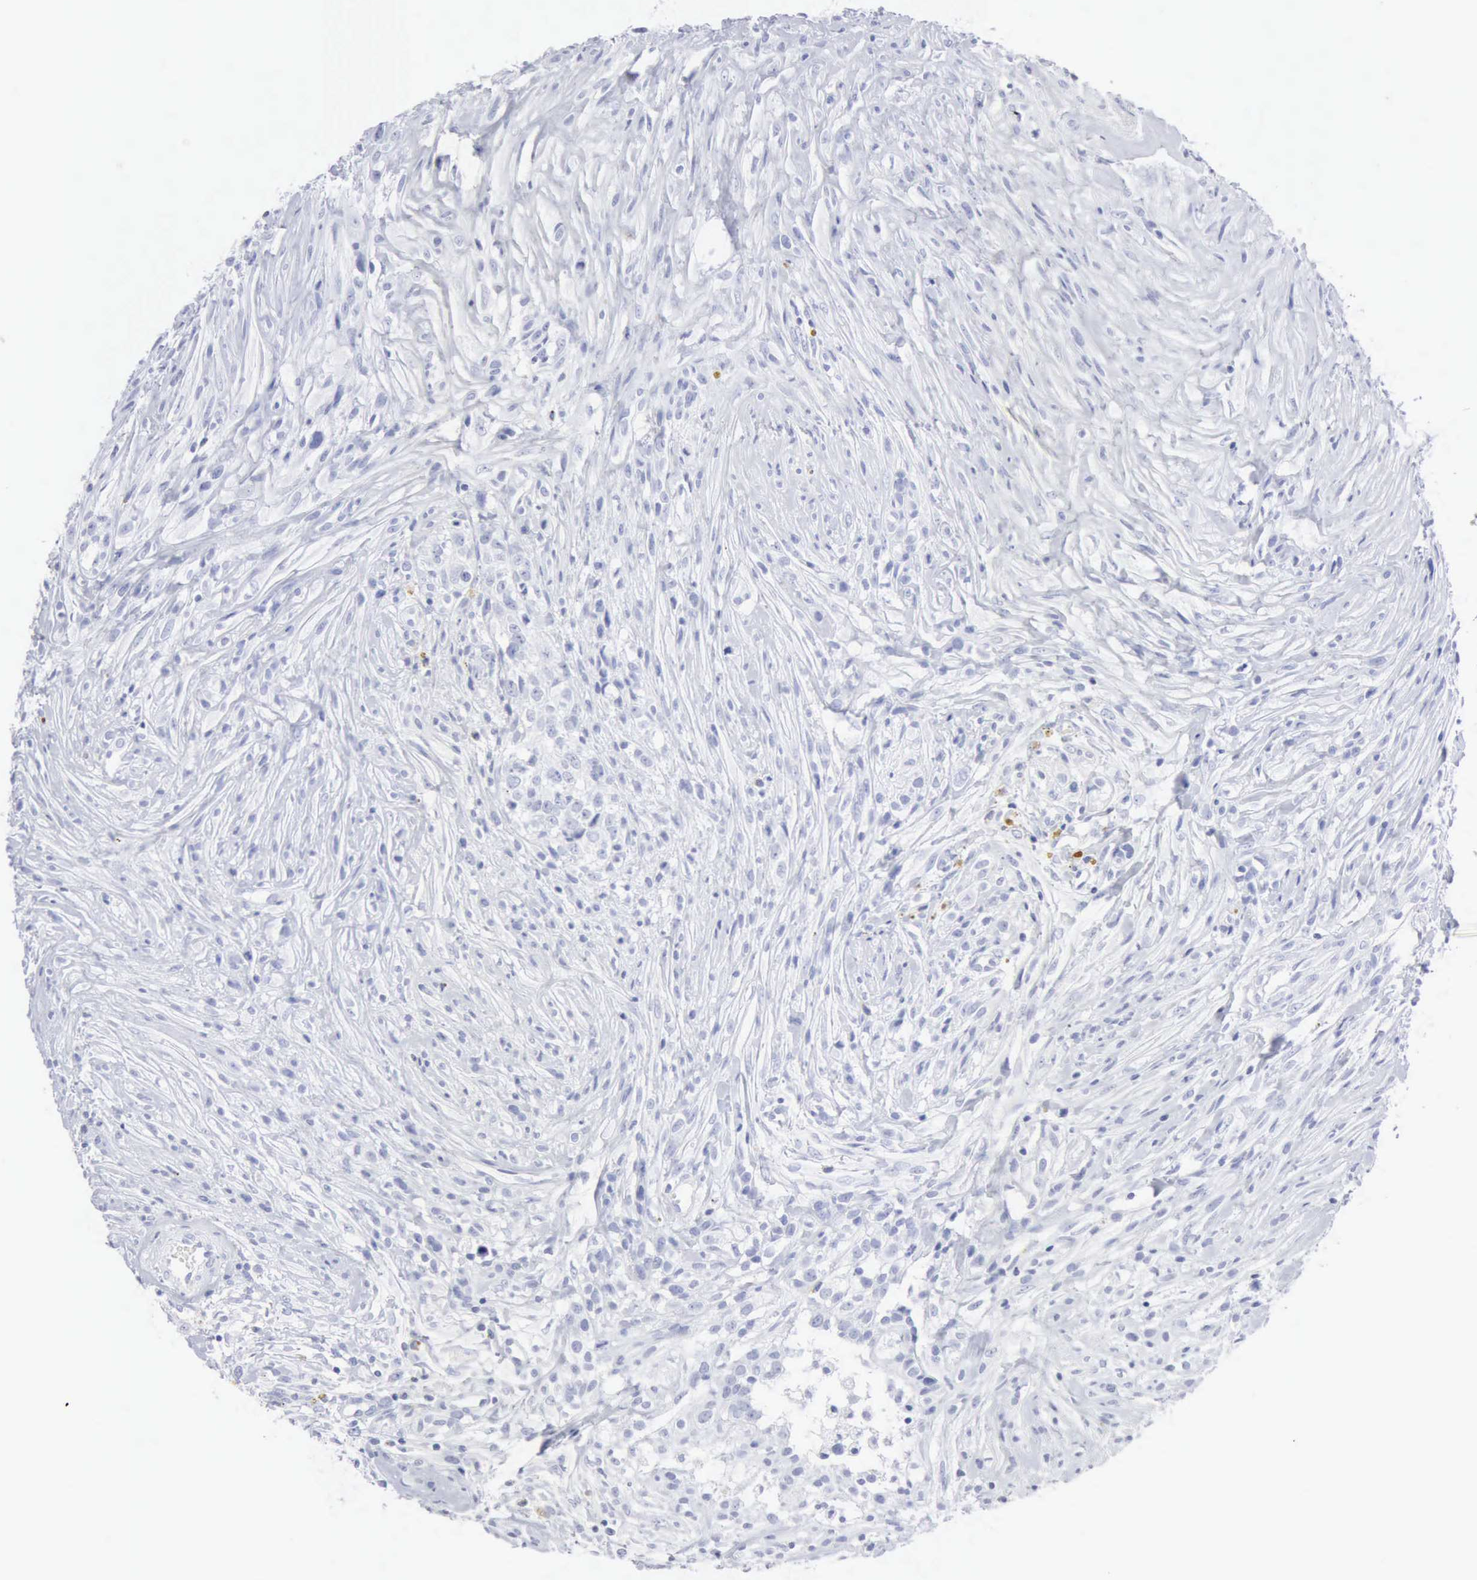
{"staining": {"intensity": "negative", "quantity": "none", "location": "none"}, "tissue": "glioma", "cell_type": "Tumor cells", "image_type": "cancer", "snomed": [{"axis": "morphology", "description": "Glioma, malignant, High grade"}, {"axis": "topography", "description": "Brain"}], "caption": "The photomicrograph shows no significant positivity in tumor cells of high-grade glioma (malignant). The staining was performed using DAB (3,3'-diaminobenzidine) to visualize the protein expression in brown, while the nuclei were stained in blue with hematoxylin (Magnification: 20x).", "gene": "CMA1", "patient": {"sex": "male", "age": 66}}